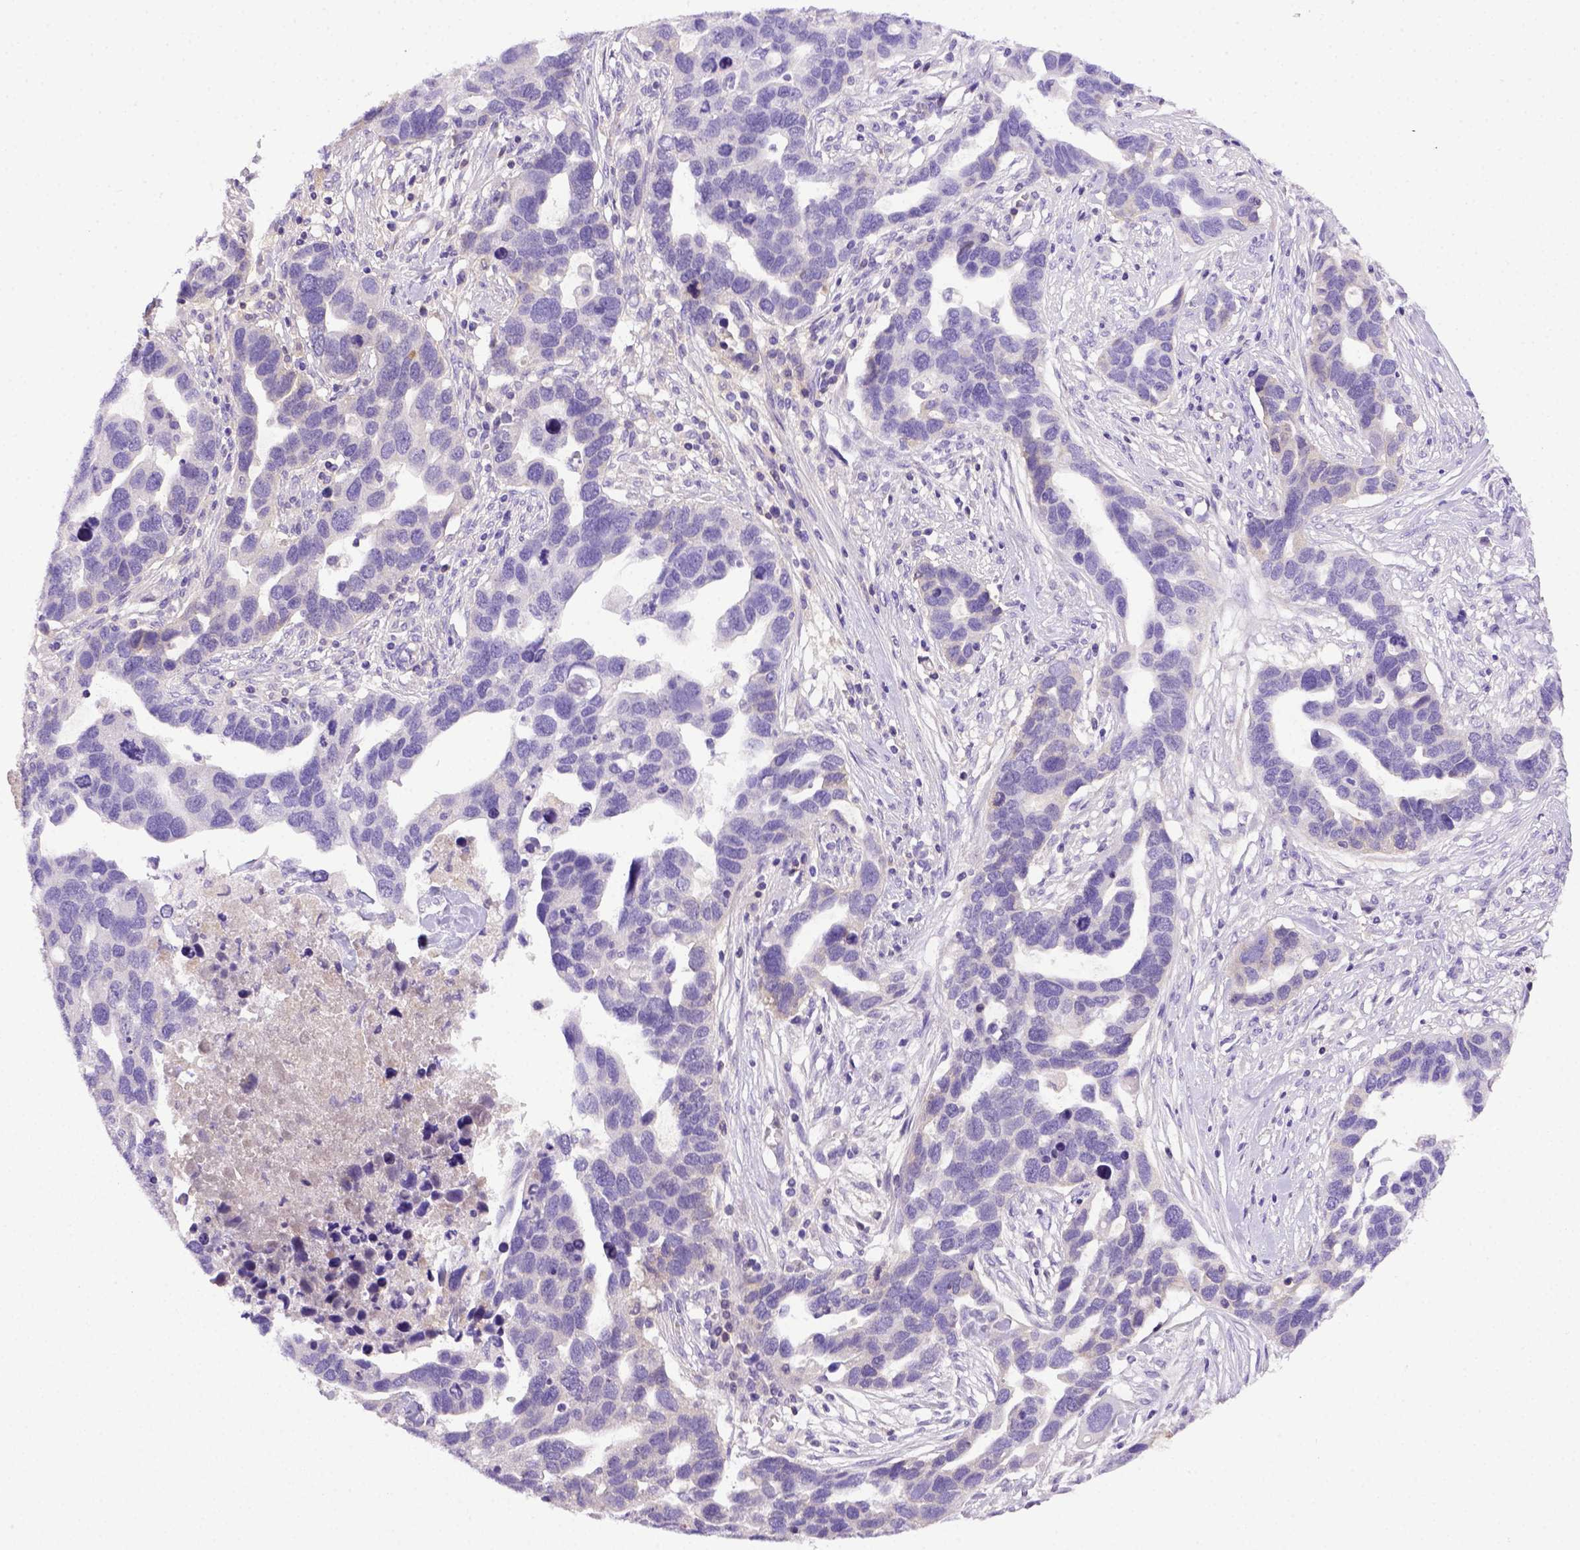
{"staining": {"intensity": "negative", "quantity": "none", "location": "none"}, "tissue": "ovarian cancer", "cell_type": "Tumor cells", "image_type": "cancer", "snomed": [{"axis": "morphology", "description": "Cystadenocarcinoma, serous, NOS"}, {"axis": "topography", "description": "Ovary"}], "caption": "High magnification brightfield microscopy of ovarian cancer (serous cystadenocarcinoma) stained with DAB (3,3'-diaminobenzidine) (brown) and counterstained with hematoxylin (blue): tumor cells show no significant expression.", "gene": "ITIH4", "patient": {"sex": "female", "age": 54}}